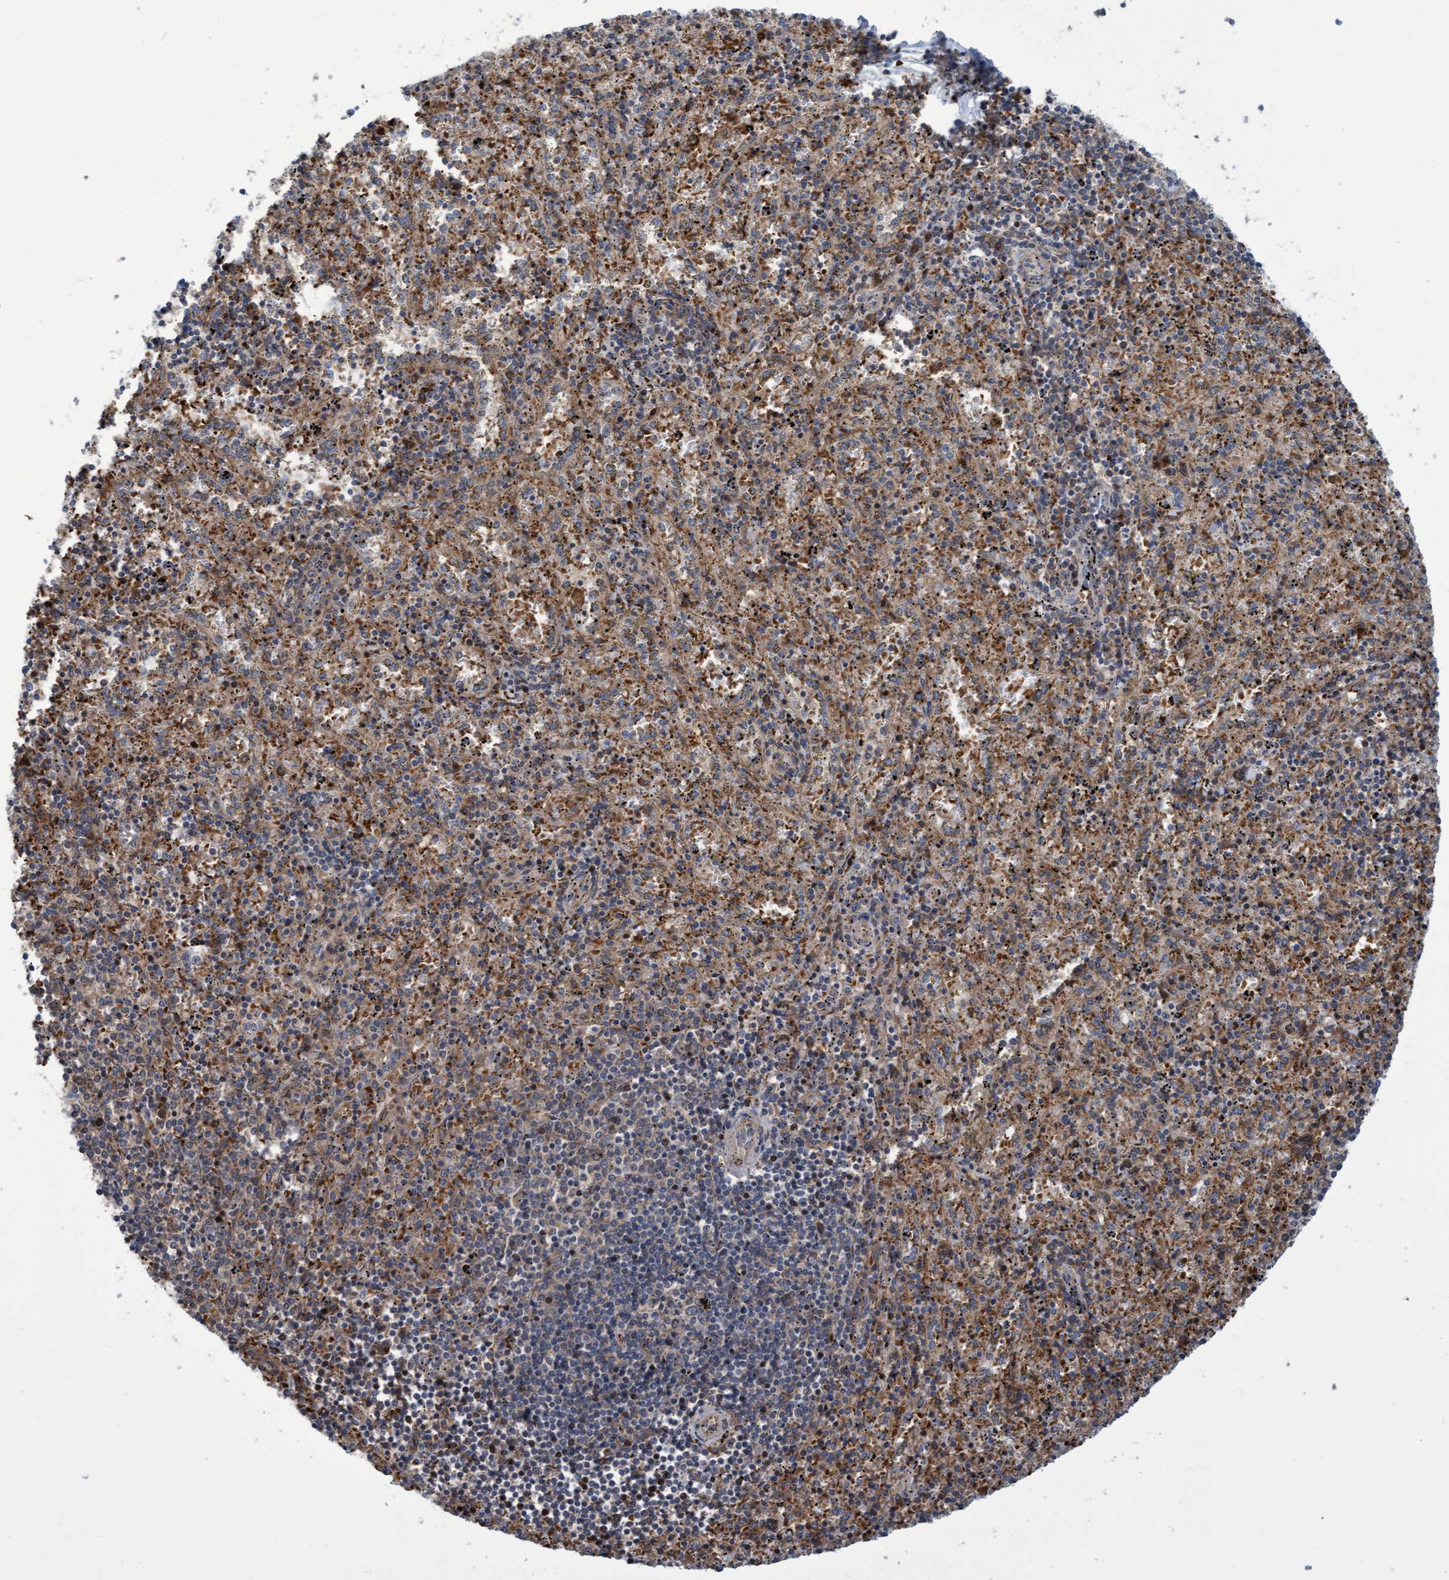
{"staining": {"intensity": "weak", "quantity": ">75%", "location": "cytoplasmic/membranous"}, "tissue": "spleen", "cell_type": "Cells in red pulp", "image_type": "normal", "snomed": [{"axis": "morphology", "description": "Normal tissue, NOS"}, {"axis": "topography", "description": "Spleen"}], "caption": "A brown stain shows weak cytoplasmic/membranous expression of a protein in cells in red pulp of unremarkable spleen.", "gene": "NAA15", "patient": {"sex": "male", "age": 11}}